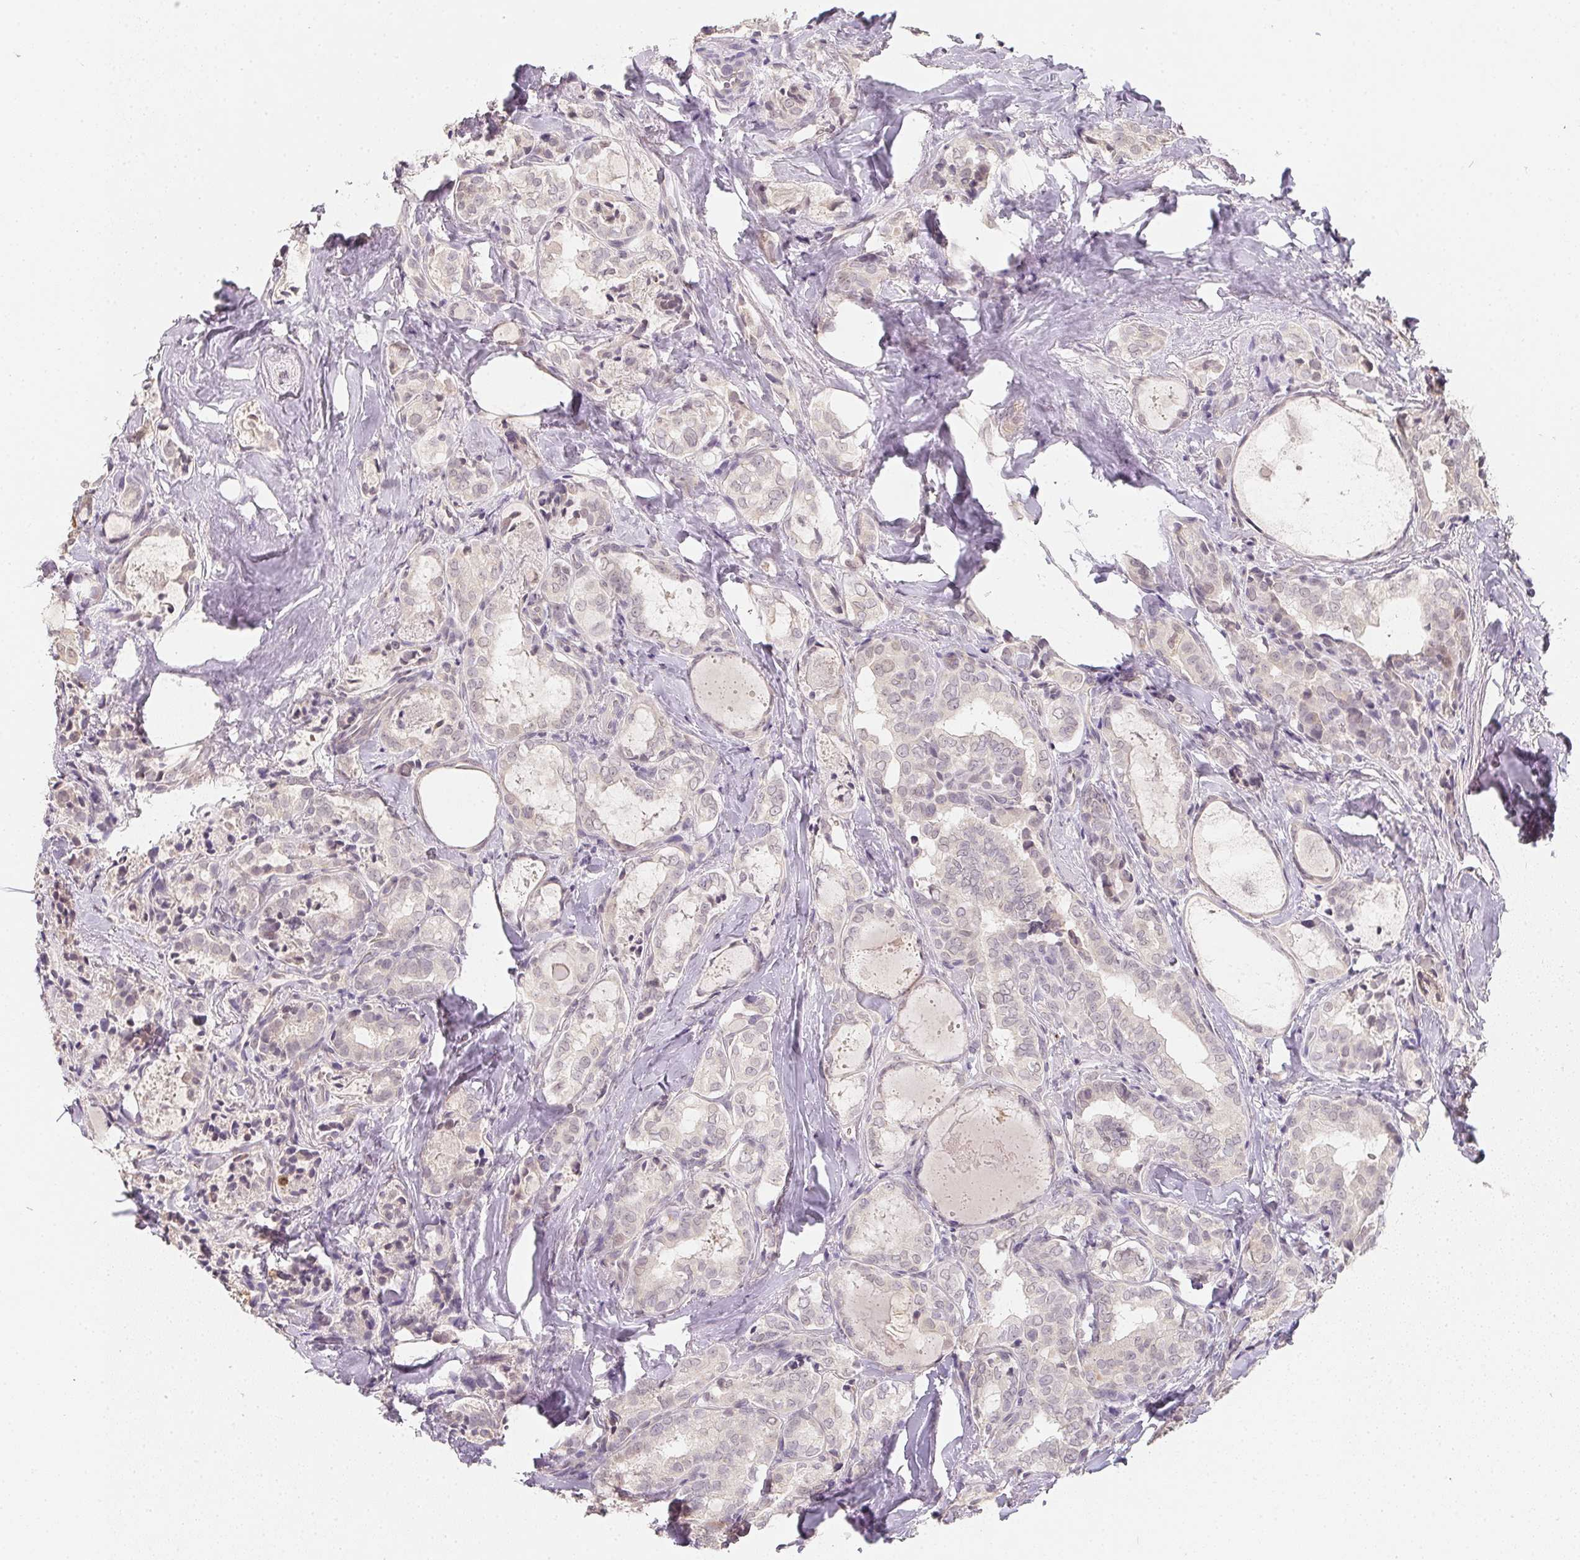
{"staining": {"intensity": "negative", "quantity": "none", "location": "none"}, "tissue": "thyroid cancer", "cell_type": "Tumor cells", "image_type": "cancer", "snomed": [{"axis": "morphology", "description": "Papillary adenocarcinoma, NOS"}, {"axis": "topography", "description": "Thyroid gland"}], "caption": "High power microscopy photomicrograph of an immunohistochemistry micrograph of papillary adenocarcinoma (thyroid), revealing no significant positivity in tumor cells. (DAB immunohistochemistry, high magnification).", "gene": "SOAT1", "patient": {"sex": "female", "age": 75}}